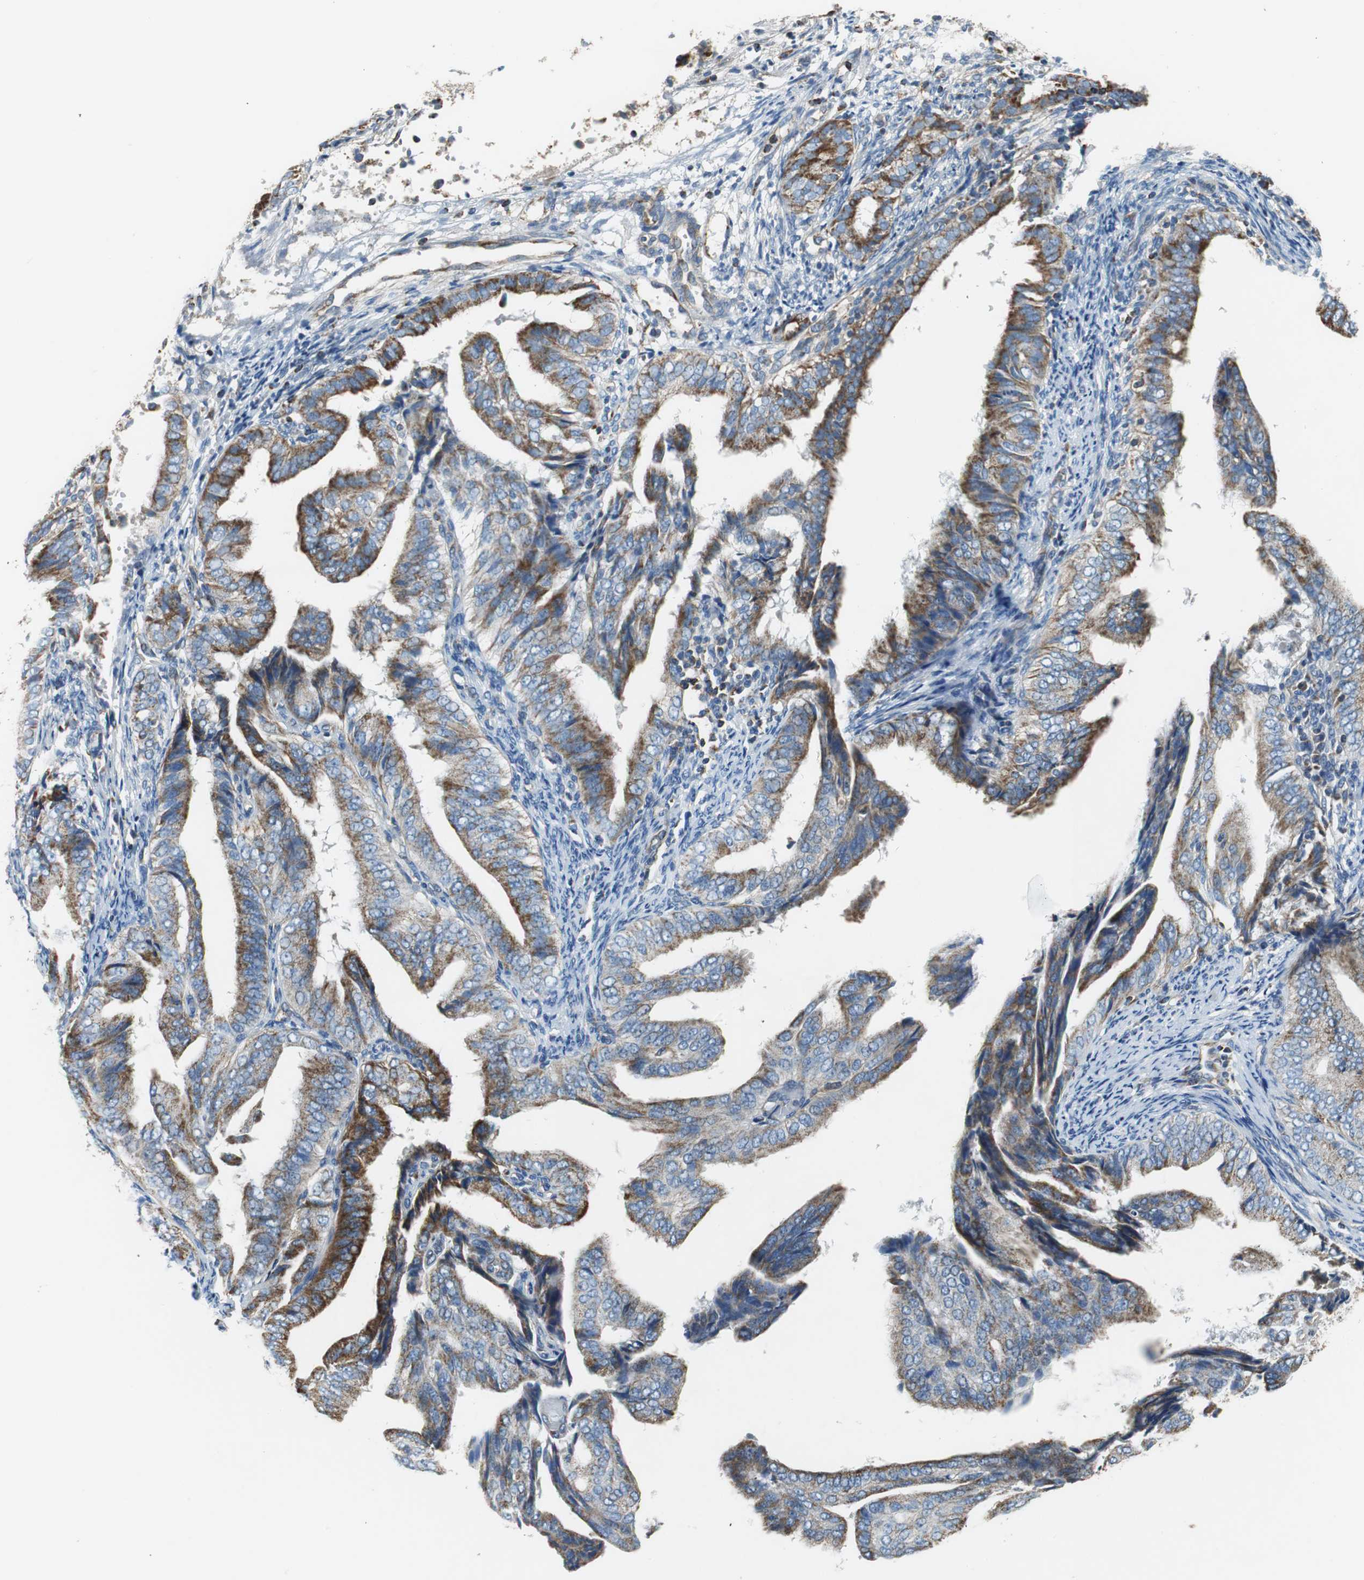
{"staining": {"intensity": "strong", "quantity": "25%-75%", "location": "cytoplasmic/membranous"}, "tissue": "endometrial cancer", "cell_type": "Tumor cells", "image_type": "cancer", "snomed": [{"axis": "morphology", "description": "Adenocarcinoma, NOS"}, {"axis": "topography", "description": "Endometrium"}], "caption": "High-power microscopy captured an IHC micrograph of endometrial cancer (adenocarcinoma), revealing strong cytoplasmic/membranous staining in about 25%-75% of tumor cells.", "gene": "GSTK1", "patient": {"sex": "female", "age": 58}}